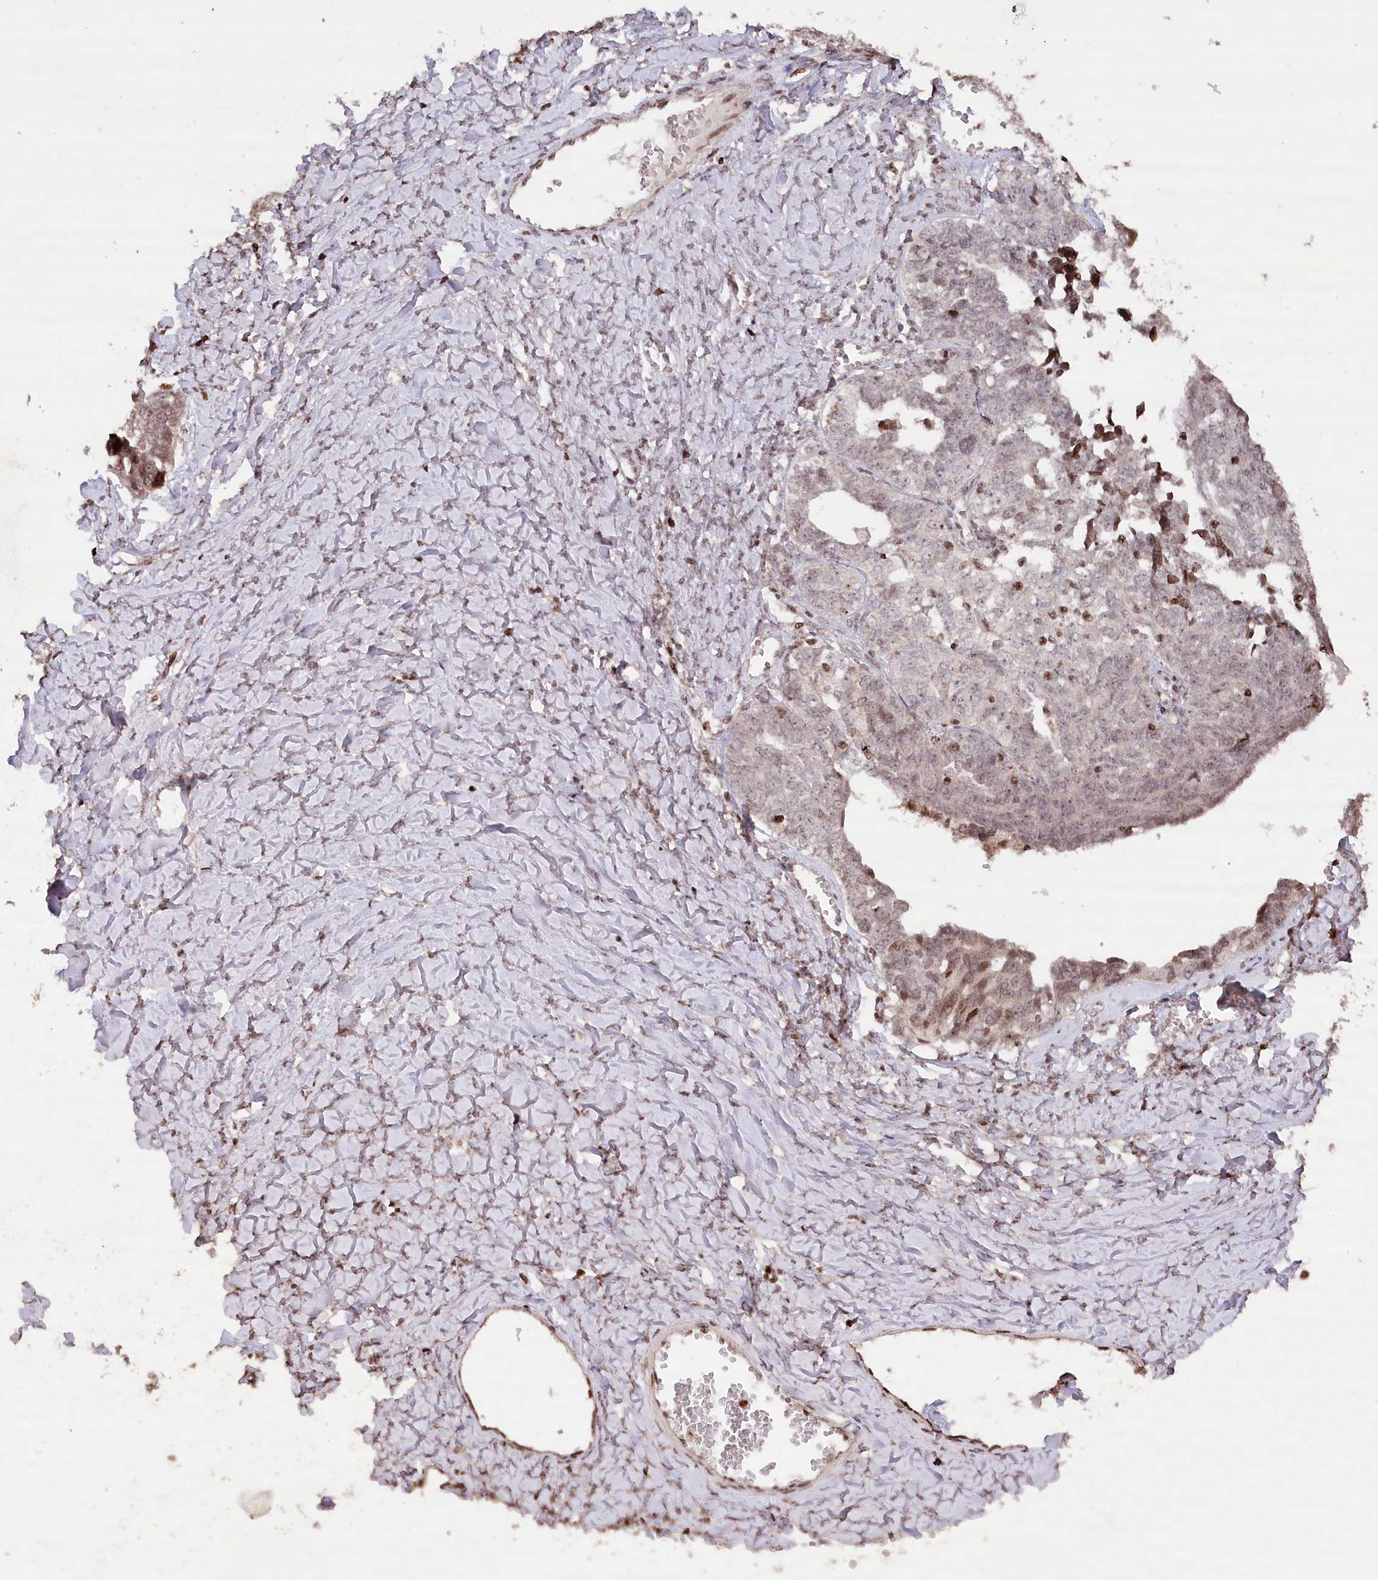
{"staining": {"intensity": "moderate", "quantity": "<25%", "location": "nuclear"}, "tissue": "ovarian cancer", "cell_type": "Tumor cells", "image_type": "cancer", "snomed": [{"axis": "morphology", "description": "Cystadenocarcinoma, serous, NOS"}, {"axis": "topography", "description": "Ovary"}], "caption": "Tumor cells display moderate nuclear positivity in about <25% of cells in ovarian cancer (serous cystadenocarcinoma).", "gene": "CCSER2", "patient": {"sex": "female", "age": 79}}